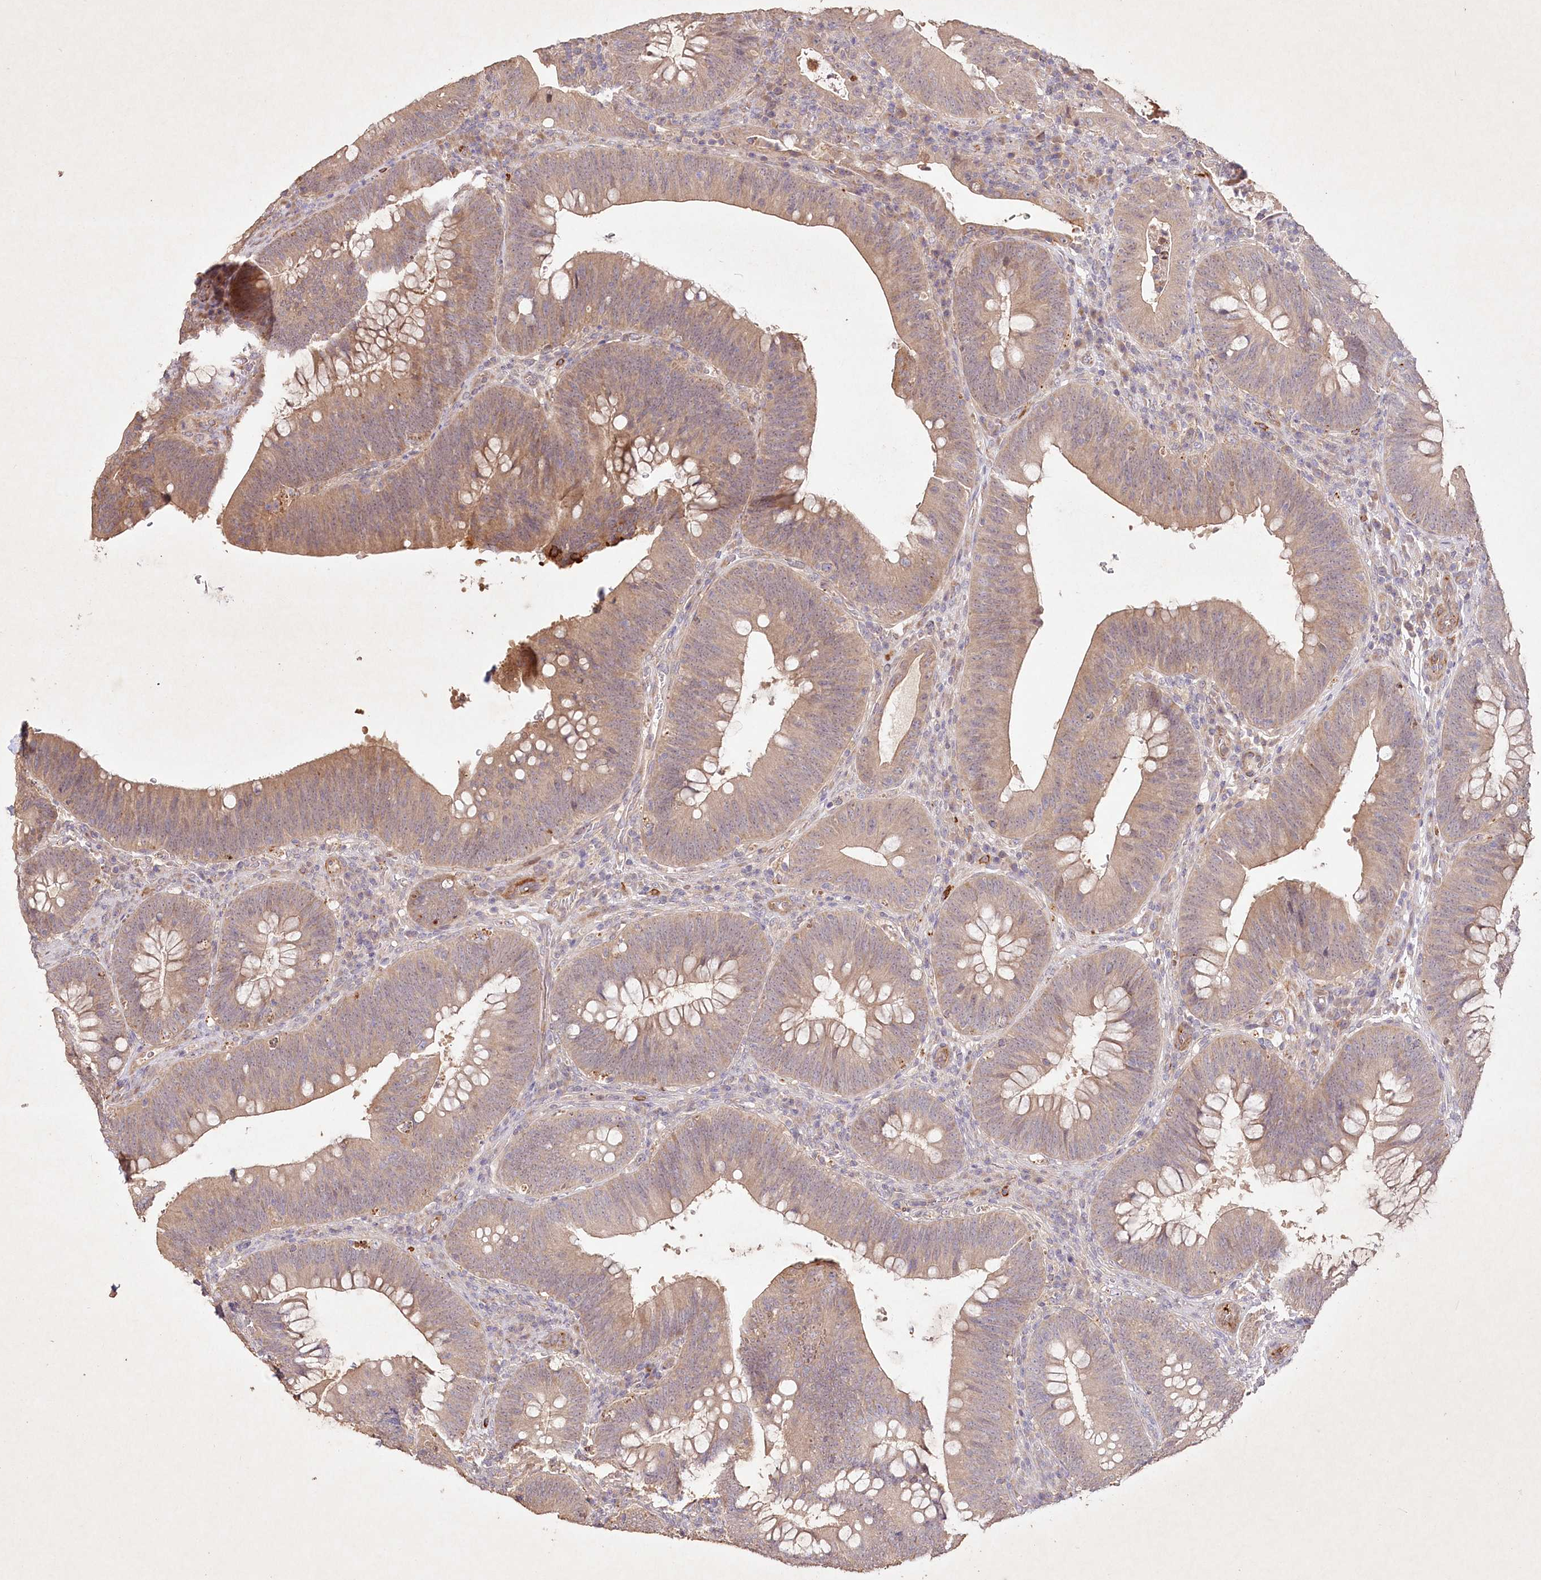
{"staining": {"intensity": "moderate", "quantity": ">75%", "location": "cytoplasmic/membranous"}, "tissue": "colorectal cancer", "cell_type": "Tumor cells", "image_type": "cancer", "snomed": [{"axis": "morphology", "description": "Normal tissue, NOS"}, {"axis": "topography", "description": "Colon"}], "caption": "Human colorectal cancer stained for a protein (brown) displays moderate cytoplasmic/membranous positive expression in approximately >75% of tumor cells.", "gene": "IRAK1BP1", "patient": {"sex": "female", "age": 82}}